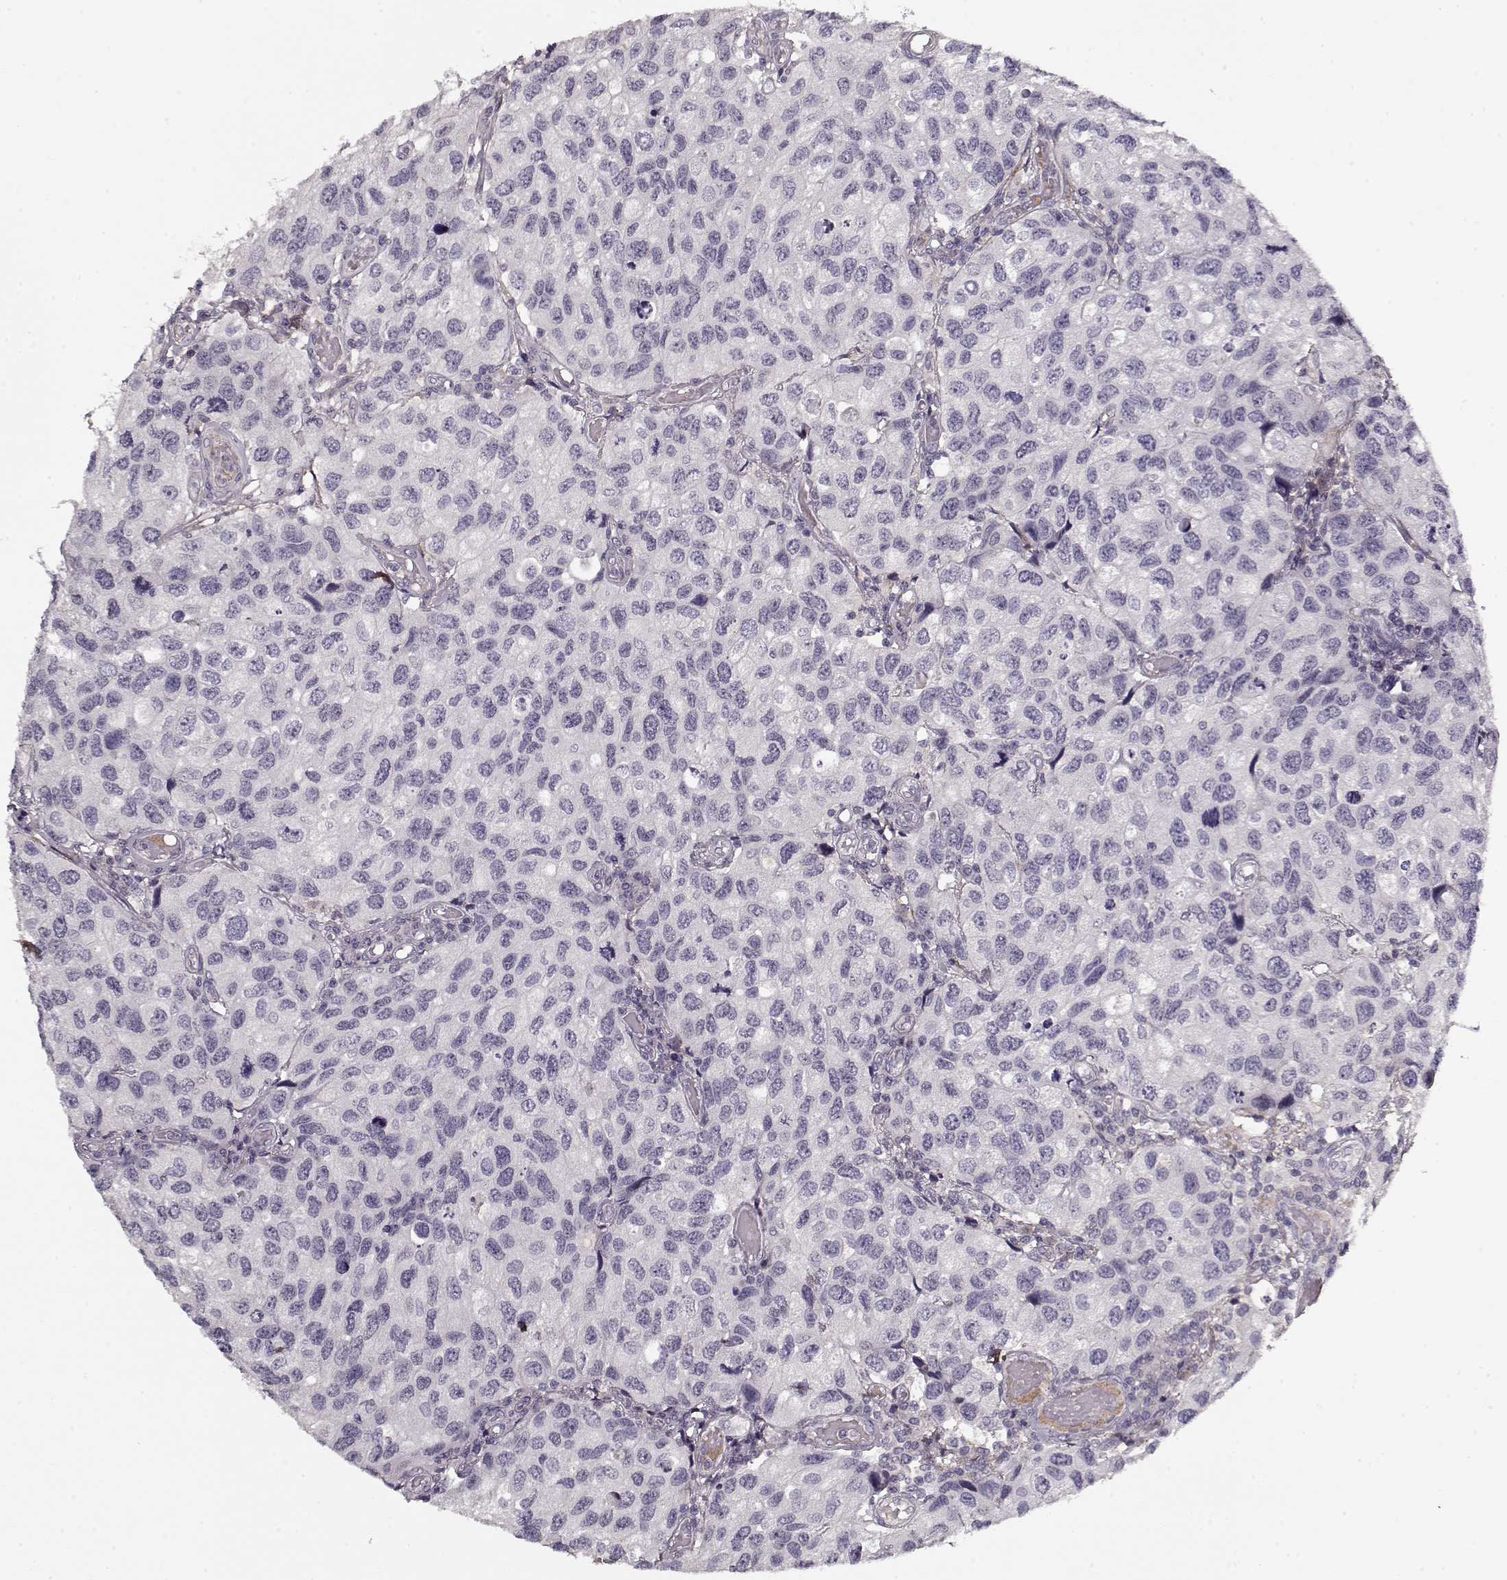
{"staining": {"intensity": "negative", "quantity": "none", "location": "none"}, "tissue": "urothelial cancer", "cell_type": "Tumor cells", "image_type": "cancer", "snomed": [{"axis": "morphology", "description": "Urothelial carcinoma, High grade"}, {"axis": "topography", "description": "Urinary bladder"}], "caption": "DAB immunohistochemical staining of human urothelial carcinoma (high-grade) demonstrates no significant expression in tumor cells.", "gene": "LUM", "patient": {"sex": "male", "age": 79}}